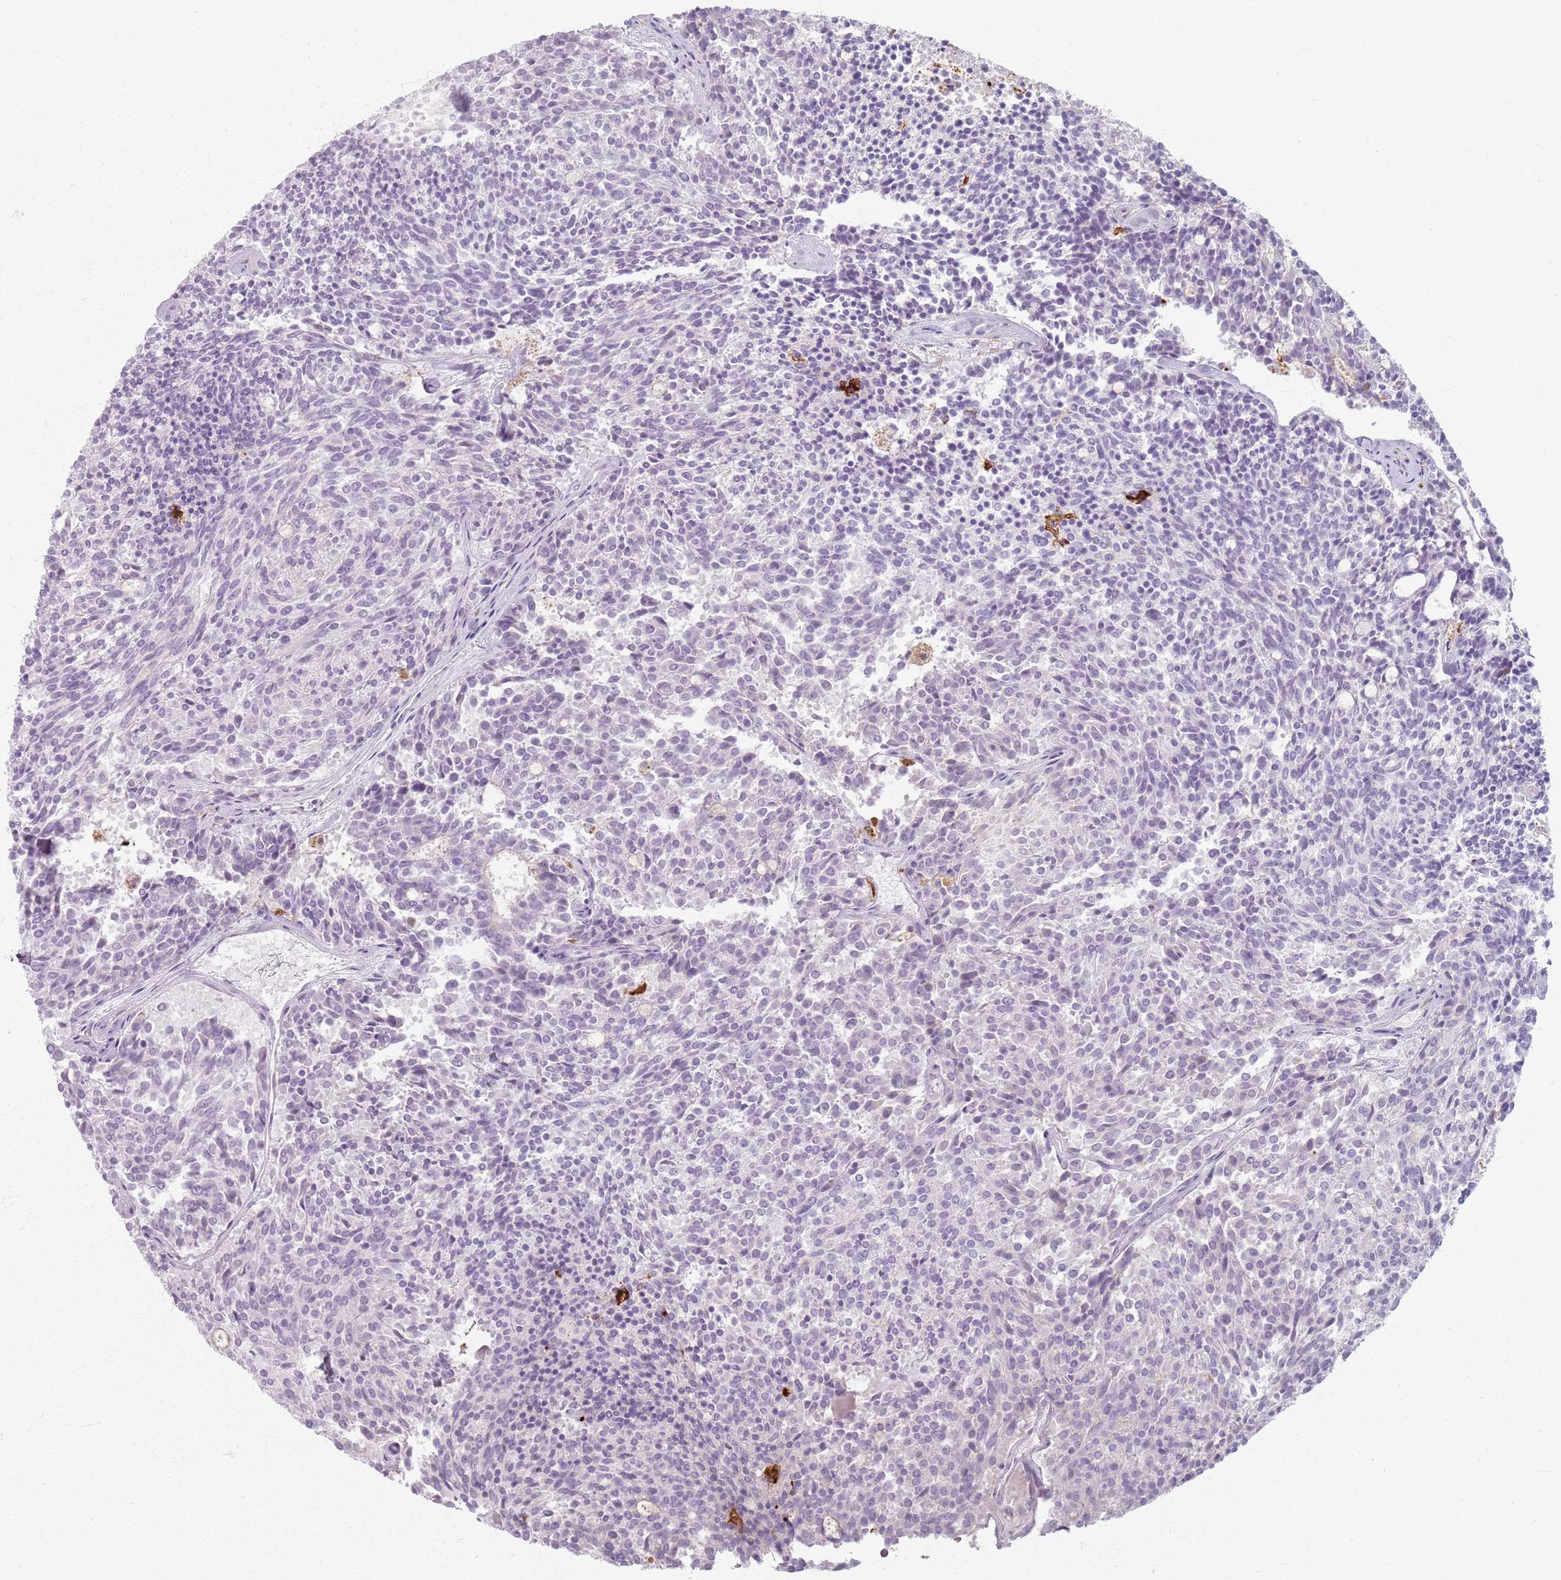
{"staining": {"intensity": "negative", "quantity": "none", "location": "none"}, "tissue": "carcinoid", "cell_type": "Tumor cells", "image_type": "cancer", "snomed": [{"axis": "morphology", "description": "Carcinoid, malignant, NOS"}, {"axis": "topography", "description": "Pancreas"}], "caption": "IHC of human malignant carcinoid shows no positivity in tumor cells. (DAB IHC with hematoxylin counter stain).", "gene": "GDPGP1", "patient": {"sex": "female", "age": 54}}